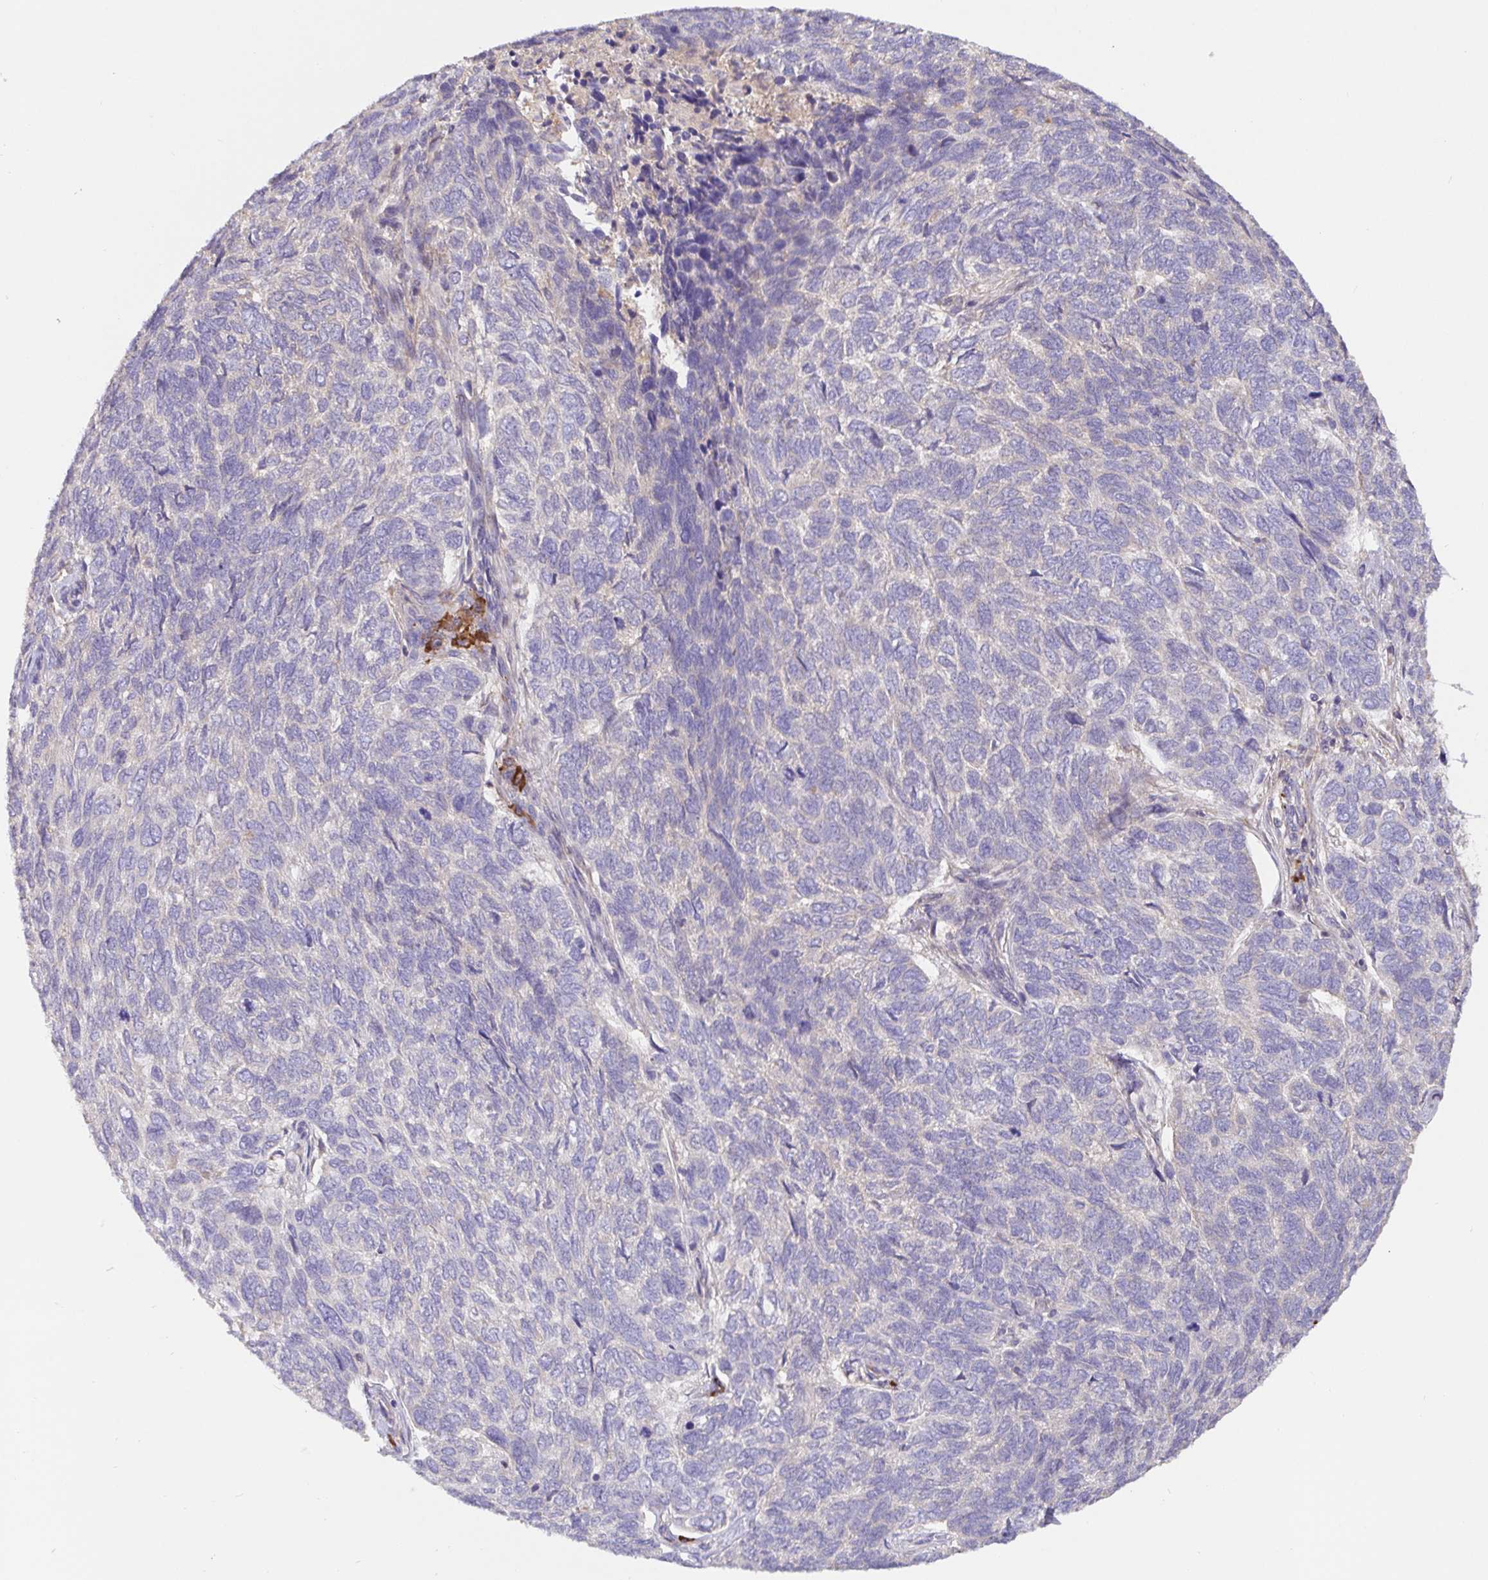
{"staining": {"intensity": "negative", "quantity": "none", "location": "none"}, "tissue": "skin cancer", "cell_type": "Tumor cells", "image_type": "cancer", "snomed": [{"axis": "morphology", "description": "Basal cell carcinoma"}, {"axis": "topography", "description": "Skin"}], "caption": "Immunohistochemistry (IHC) of human skin cancer demonstrates no expression in tumor cells.", "gene": "HAGH", "patient": {"sex": "female", "age": 65}}